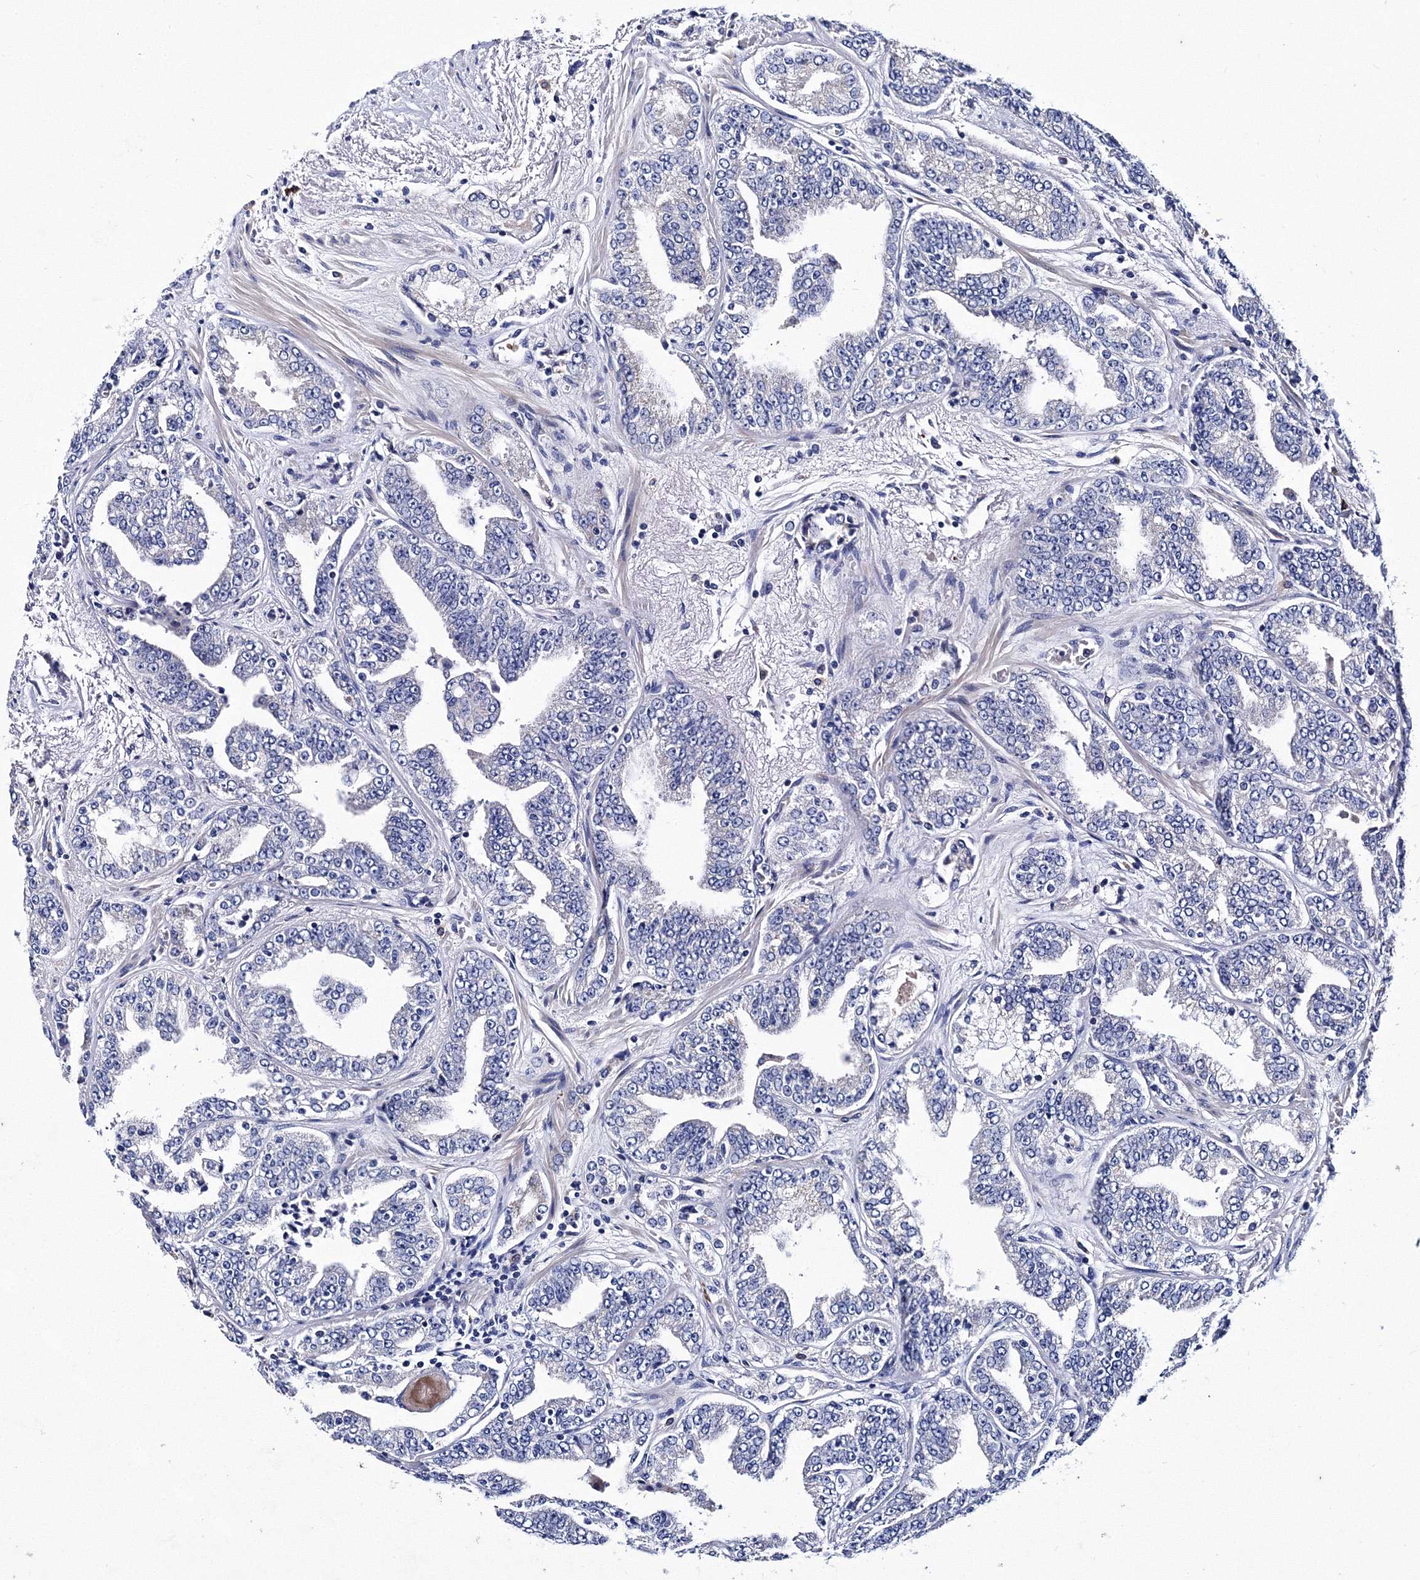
{"staining": {"intensity": "negative", "quantity": "none", "location": "none"}, "tissue": "prostate cancer", "cell_type": "Tumor cells", "image_type": "cancer", "snomed": [{"axis": "morphology", "description": "Adenocarcinoma, High grade"}, {"axis": "topography", "description": "Prostate"}], "caption": "This is an IHC micrograph of prostate cancer (high-grade adenocarcinoma). There is no positivity in tumor cells.", "gene": "TRPM2", "patient": {"sex": "male", "age": 71}}